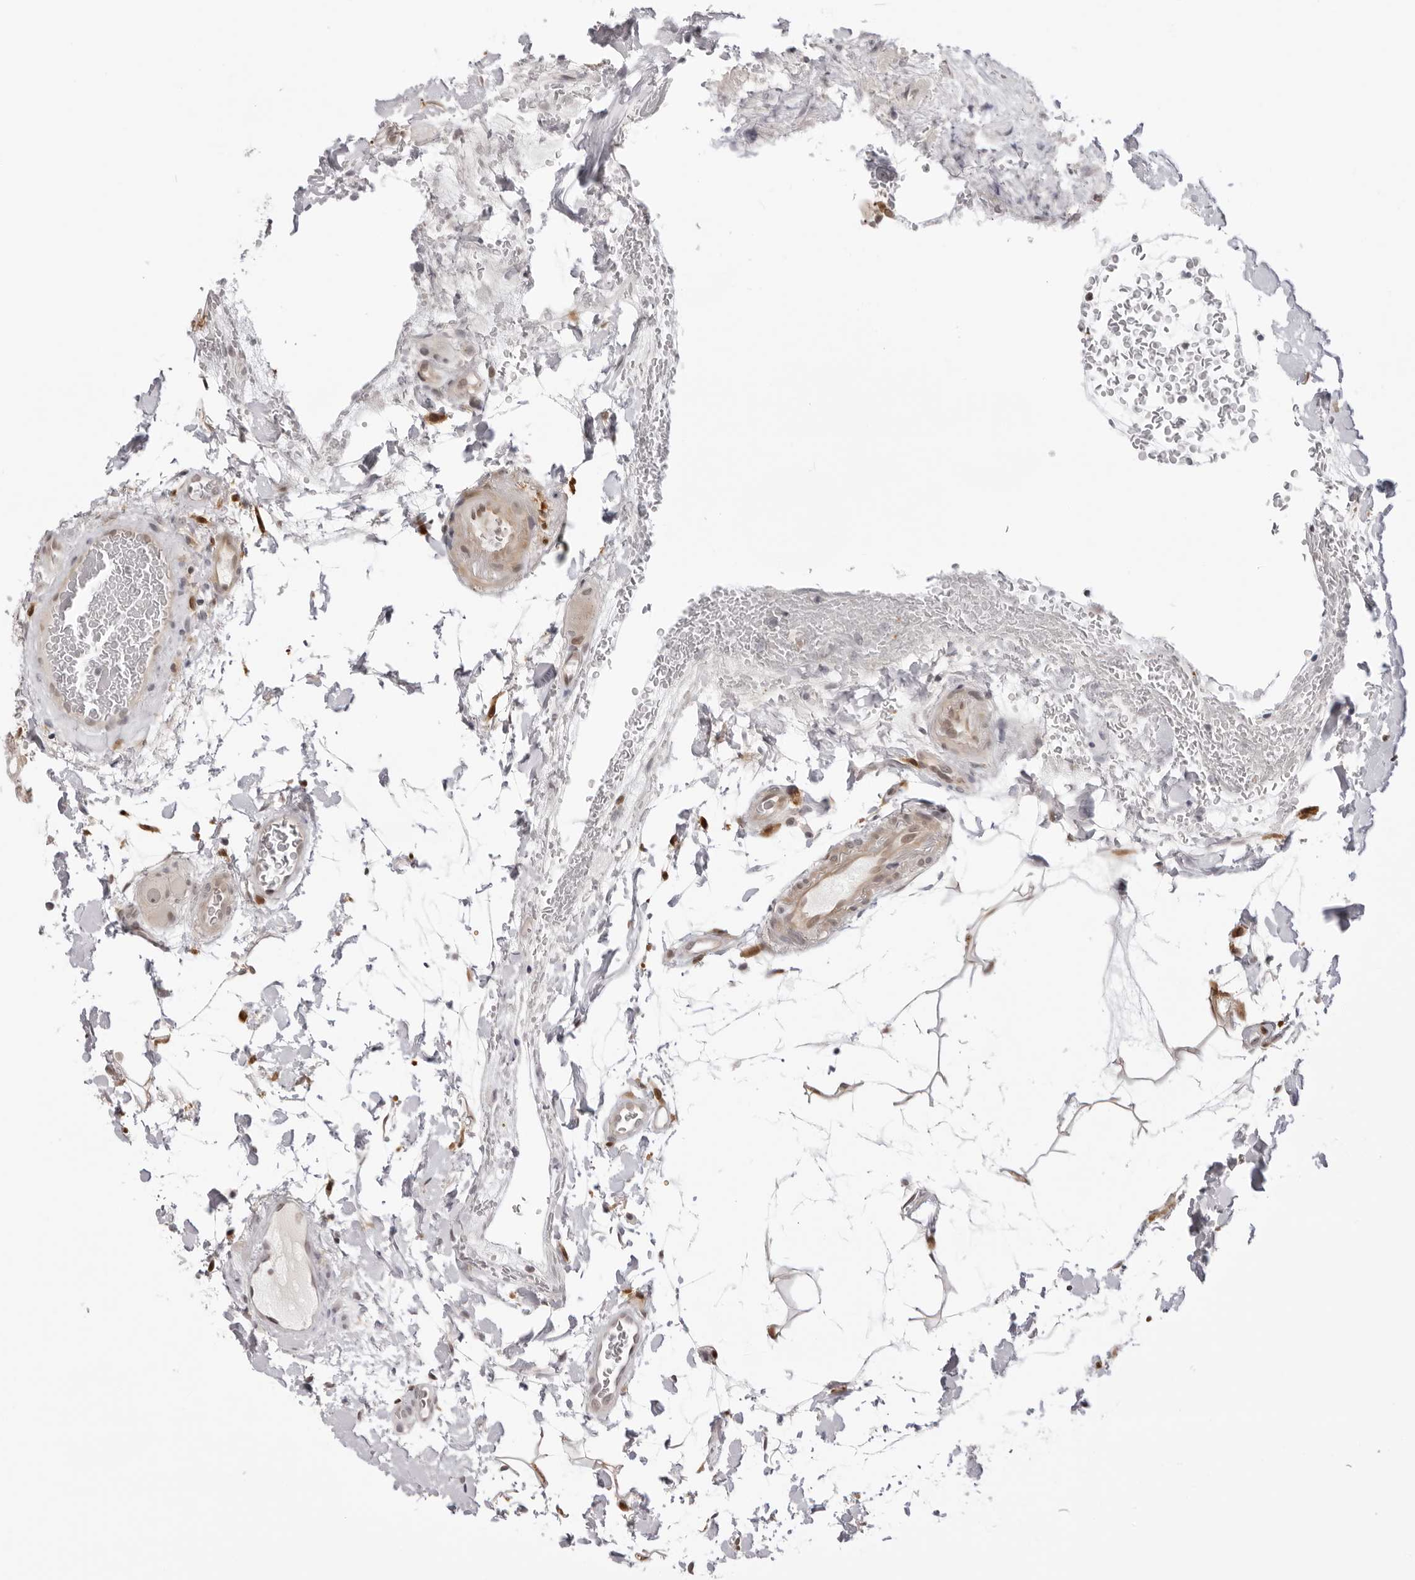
{"staining": {"intensity": "weak", "quantity": "25%-75%", "location": "cytoplasmic/membranous,nuclear"}, "tissue": "colon", "cell_type": "Endothelial cells", "image_type": "normal", "snomed": [{"axis": "morphology", "description": "Normal tissue, NOS"}, {"axis": "topography", "description": "Colon"}], "caption": "An immunohistochemistry (IHC) photomicrograph of benign tissue is shown. Protein staining in brown labels weak cytoplasmic/membranous,nuclear positivity in colon within endothelial cells. (DAB (3,3'-diaminobenzidine) IHC, brown staining for protein, blue staining for nuclei).", "gene": "SRGAP2", "patient": {"sex": "female", "age": 79}}